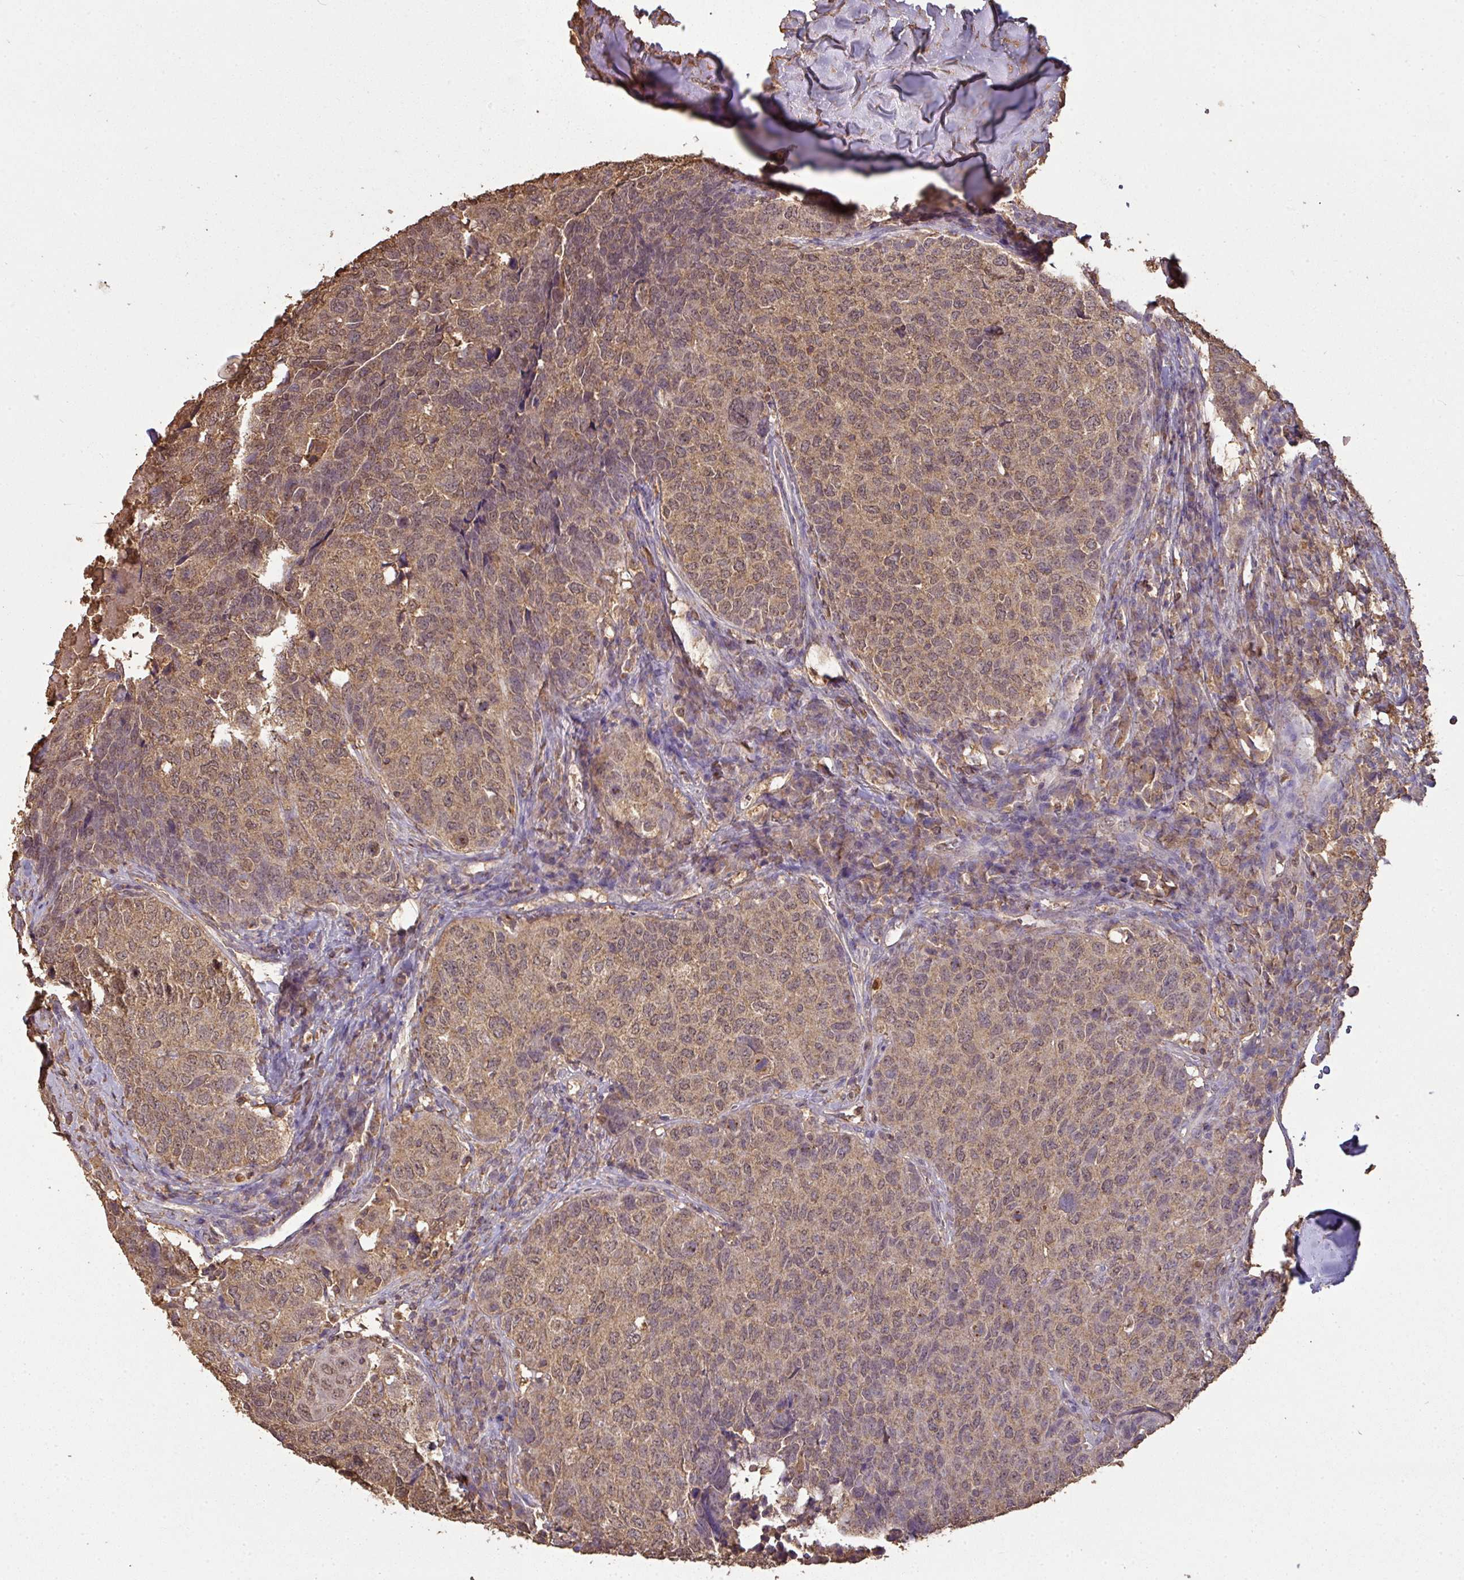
{"staining": {"intensity": "moderate", "quantity": ">75%", "location": "cytoplasmic/membranous"}, "tissue": "head and neck cancer", "cell_type": "Tumor cells", "image_type": "cancer", "snomed": [{"axis": "morphology", "description": "Squamous cell carcinoma, NOS"}, {"axis": "topography", "description": "Head-Neck"}], "caption": "Tumor cells reveal medium levels of moderate cytoplasmic/membranous positivity in about >75% of cells in head and neck cancer (squamous cell carcinoma).", "gene": "ATAT1", "patient": {"sex": "male", "age": 66}}